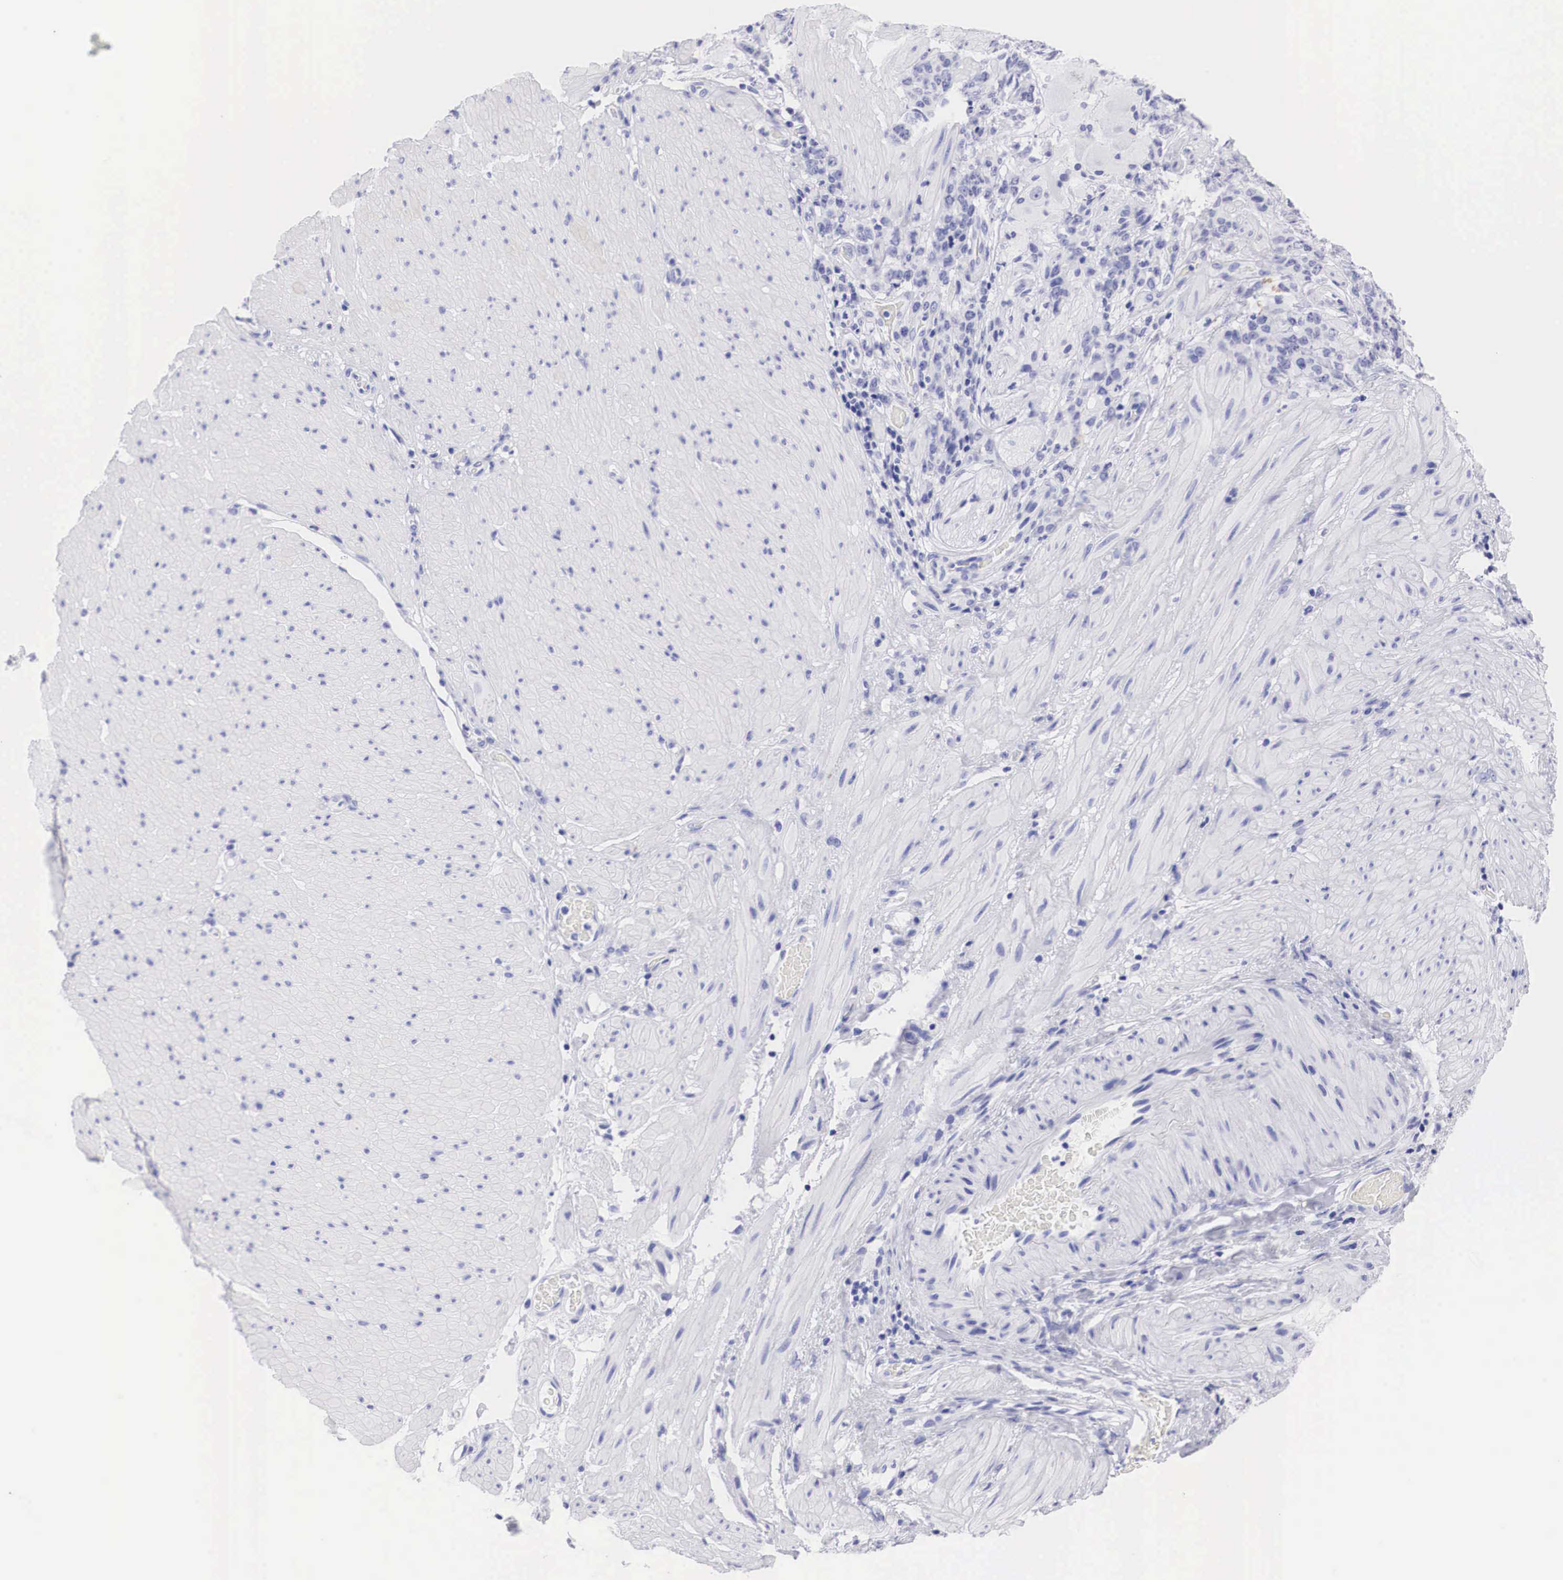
{"staining": {"intensity": "negative", "quantity": "none", "location": "none"}, "tissue": "stomach cancer", "cell_type": "Tumor cells", "image_type": "cancer", "snomed": [{"axis": "morphology", "description": "Adenocarcinoma, NOS"}, {"axis": "topography", "description": "Stomach, lower"}], "caption": "Adenocarcinoma (stomach) stained for a protein using immunohistochemistry exhibits no staining tumor cells.", "gene": "TYR", "patient": {"sex": "male", "age": 88}}